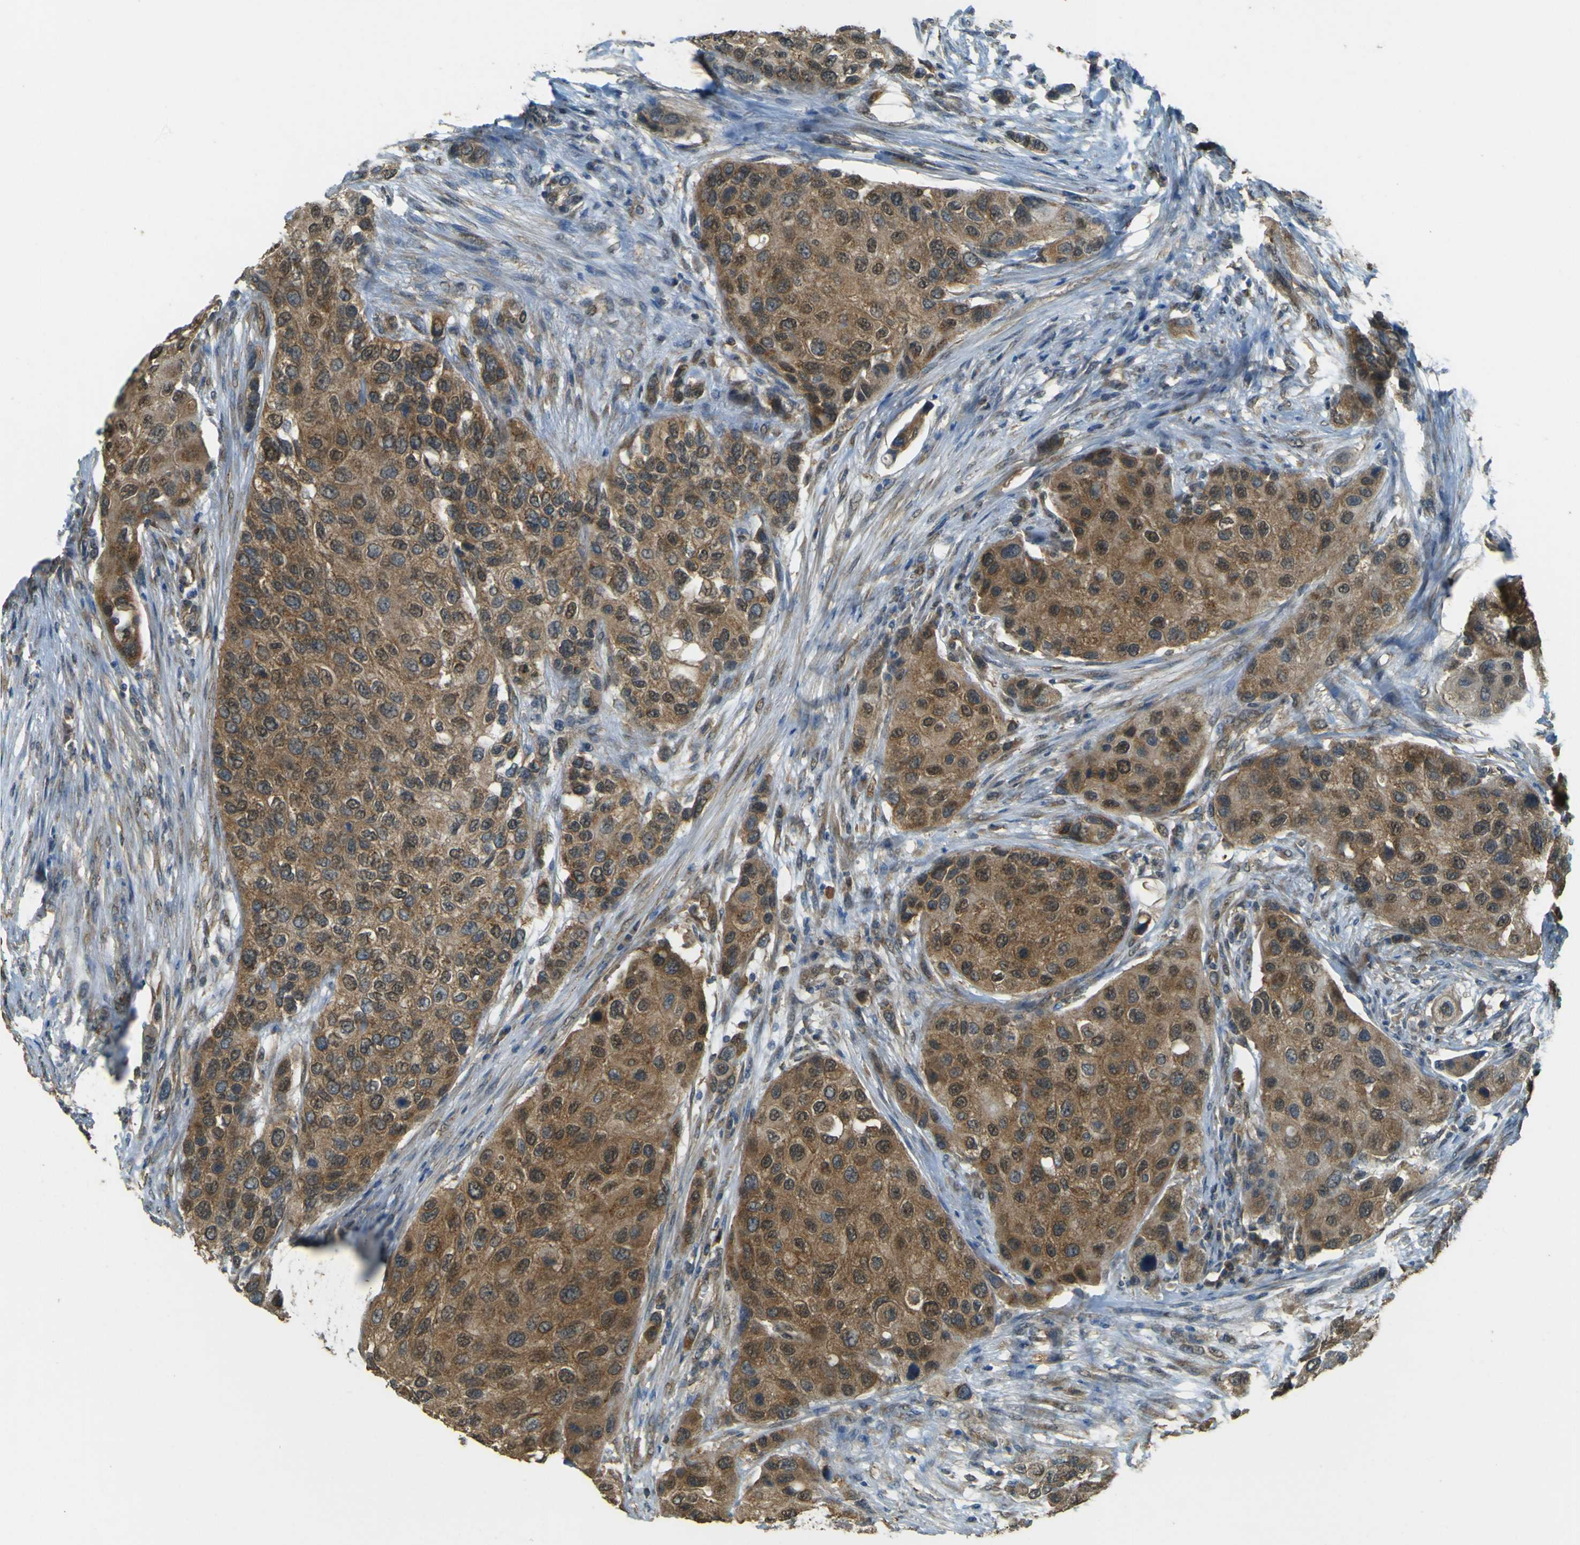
{"staining": {"intensity": "moderate", "quantity": ">75%", "location": "cytoplasmic/membranous,nuclear"}, "tissue": "urothelial cancer", "cell_type": "Tumor cells", "image_type": "cancer", "snomed": [{"axis": "morphology", "description": "Urothelial carcinoma, High grade"}, {"axis": "topography", "description": "Urinary bladder"}], "caption": "Human urothelial cancer stained with a protein marker reveals moderate staining in tumor cells.", "gene": "GOLGA1", "patient": {"sex": "female", "age": 56}}